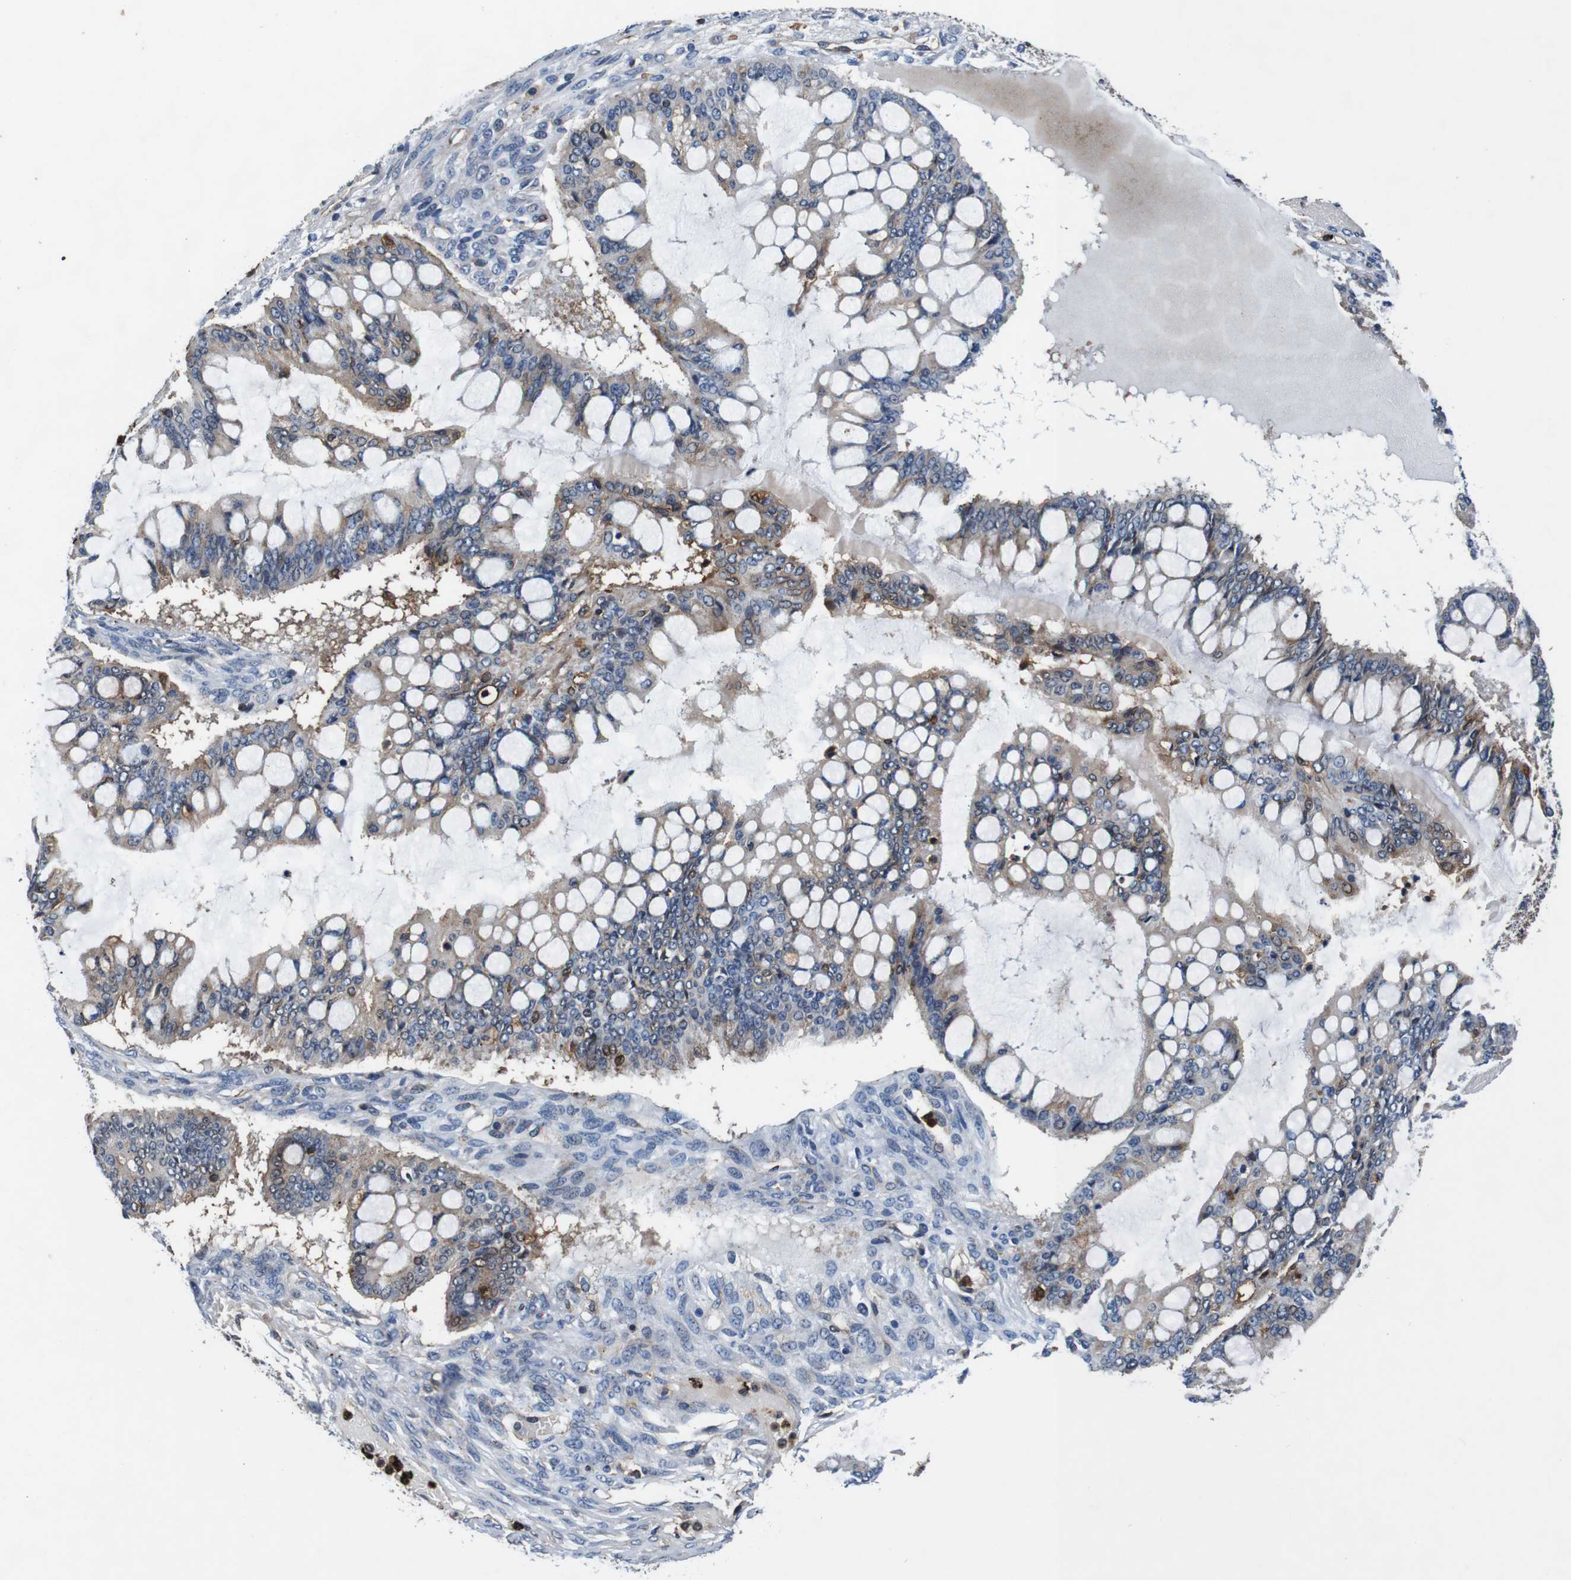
{"staining": {"intensity": "negative", "quantity": "none", "location": "none"}, "tissue": "ovarian cancer", "cell_type": "Tumor cells", "image_type": "cancer", "snomed": [{"axis": "morphology", "description": "Cystadenocarcinoma, mucinous, NOS"}, {"axis": "topography", "description": "Ovary"}], "caption": "Immunohistochemistry photomicrograph of neoplastic tissue: ovarian cancer (mucinous cystadenocarcinoma) stained with DAB demonstrates no significant protein staining in tumor cells.", "gene": "ANXA1", "patient": {"sex": "female", "age": 73}}